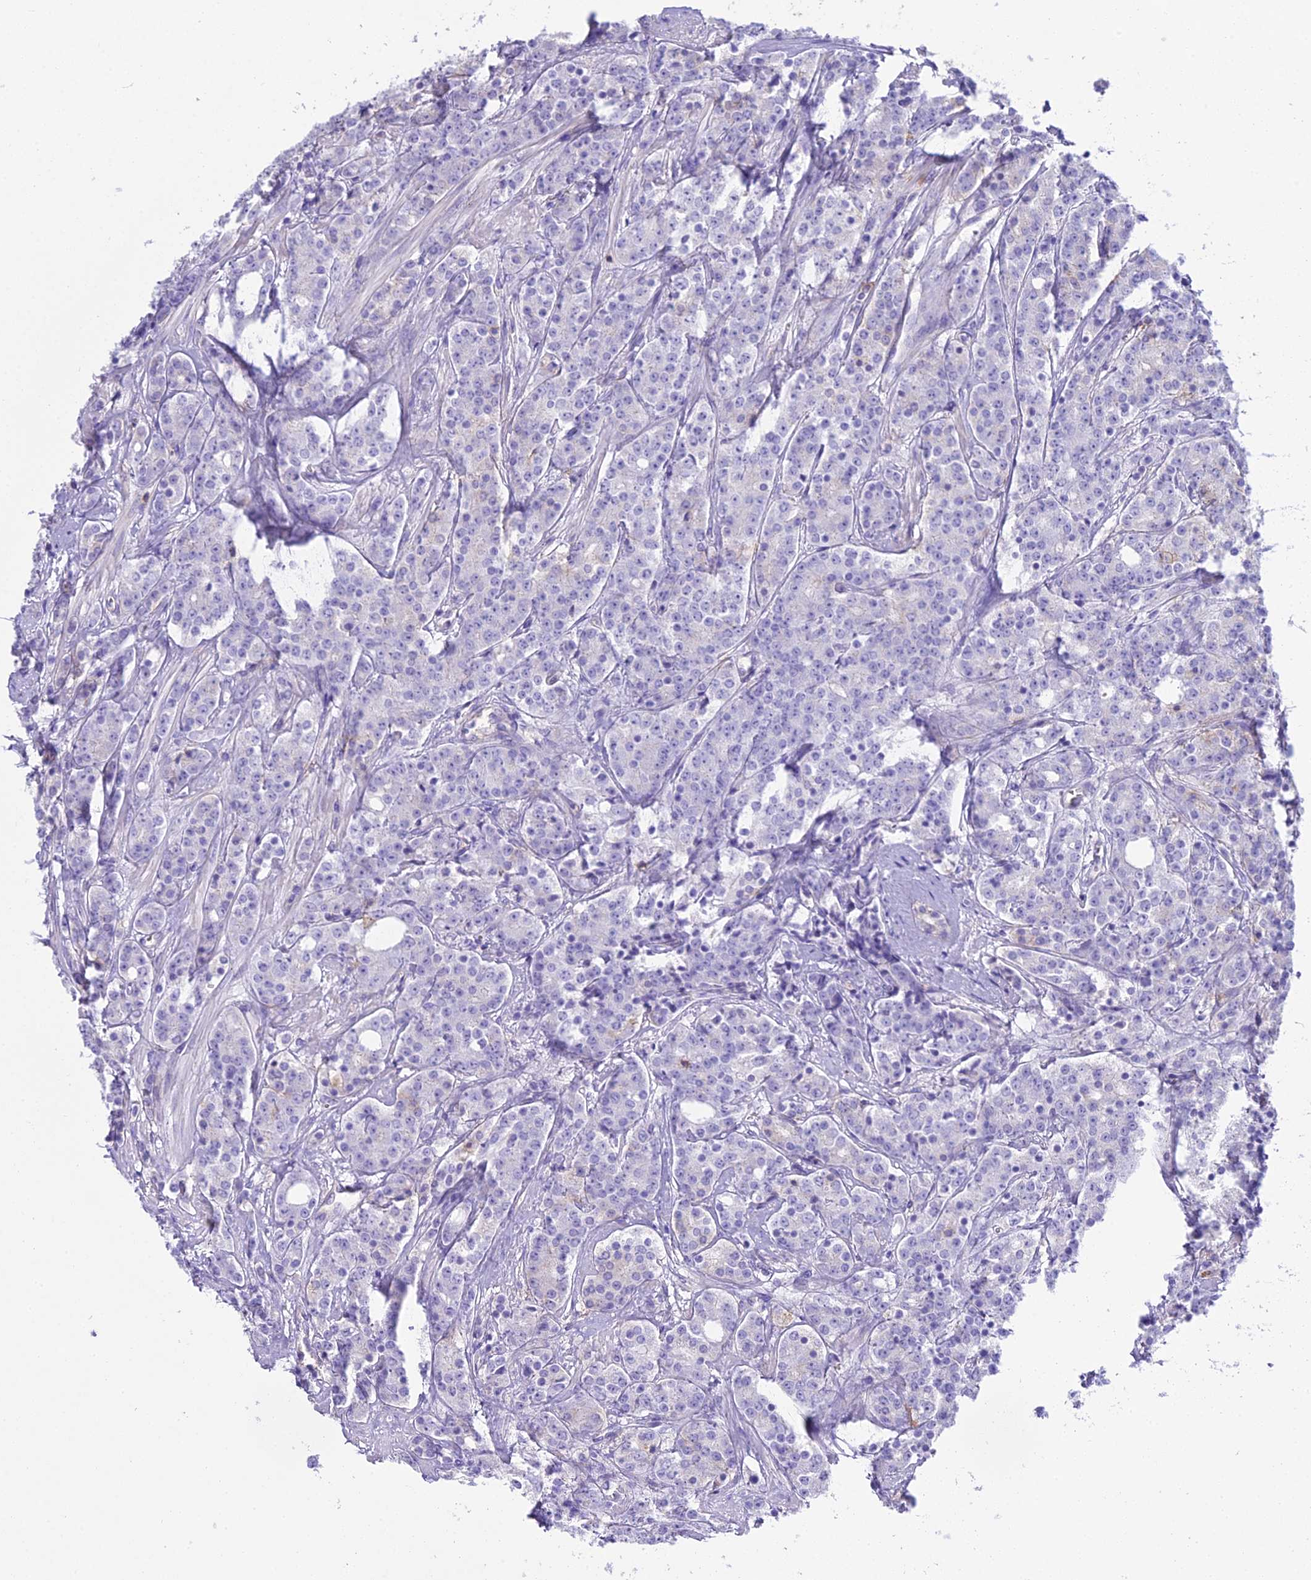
{"staining": {"intensity": "moderate", "quantity": "<25%", "location": "cytoplasmic/membranous"}, "tissue": "prostate cancer", "cell_type": "Tumor cells", "image_type": "cancer", "snomed": [{"axis": "morphology", "description": "Adenocarcinoma, High grade"}, {"axis": "topography", "description": "Prostate"}], "caption": "Immunohistochemical staining of human high-grade adenocarcinoma (prostate) demonstrates low levels of moderate cytoplasmic/membranous positivity in approximately <25% of tumor cells. (DAB (3,3'-diaminobenzidine) IHC with brightfield microscopy, high magnification).", "gene": "OR1Q1", "patient": {"sex": "male", "age": 62}}